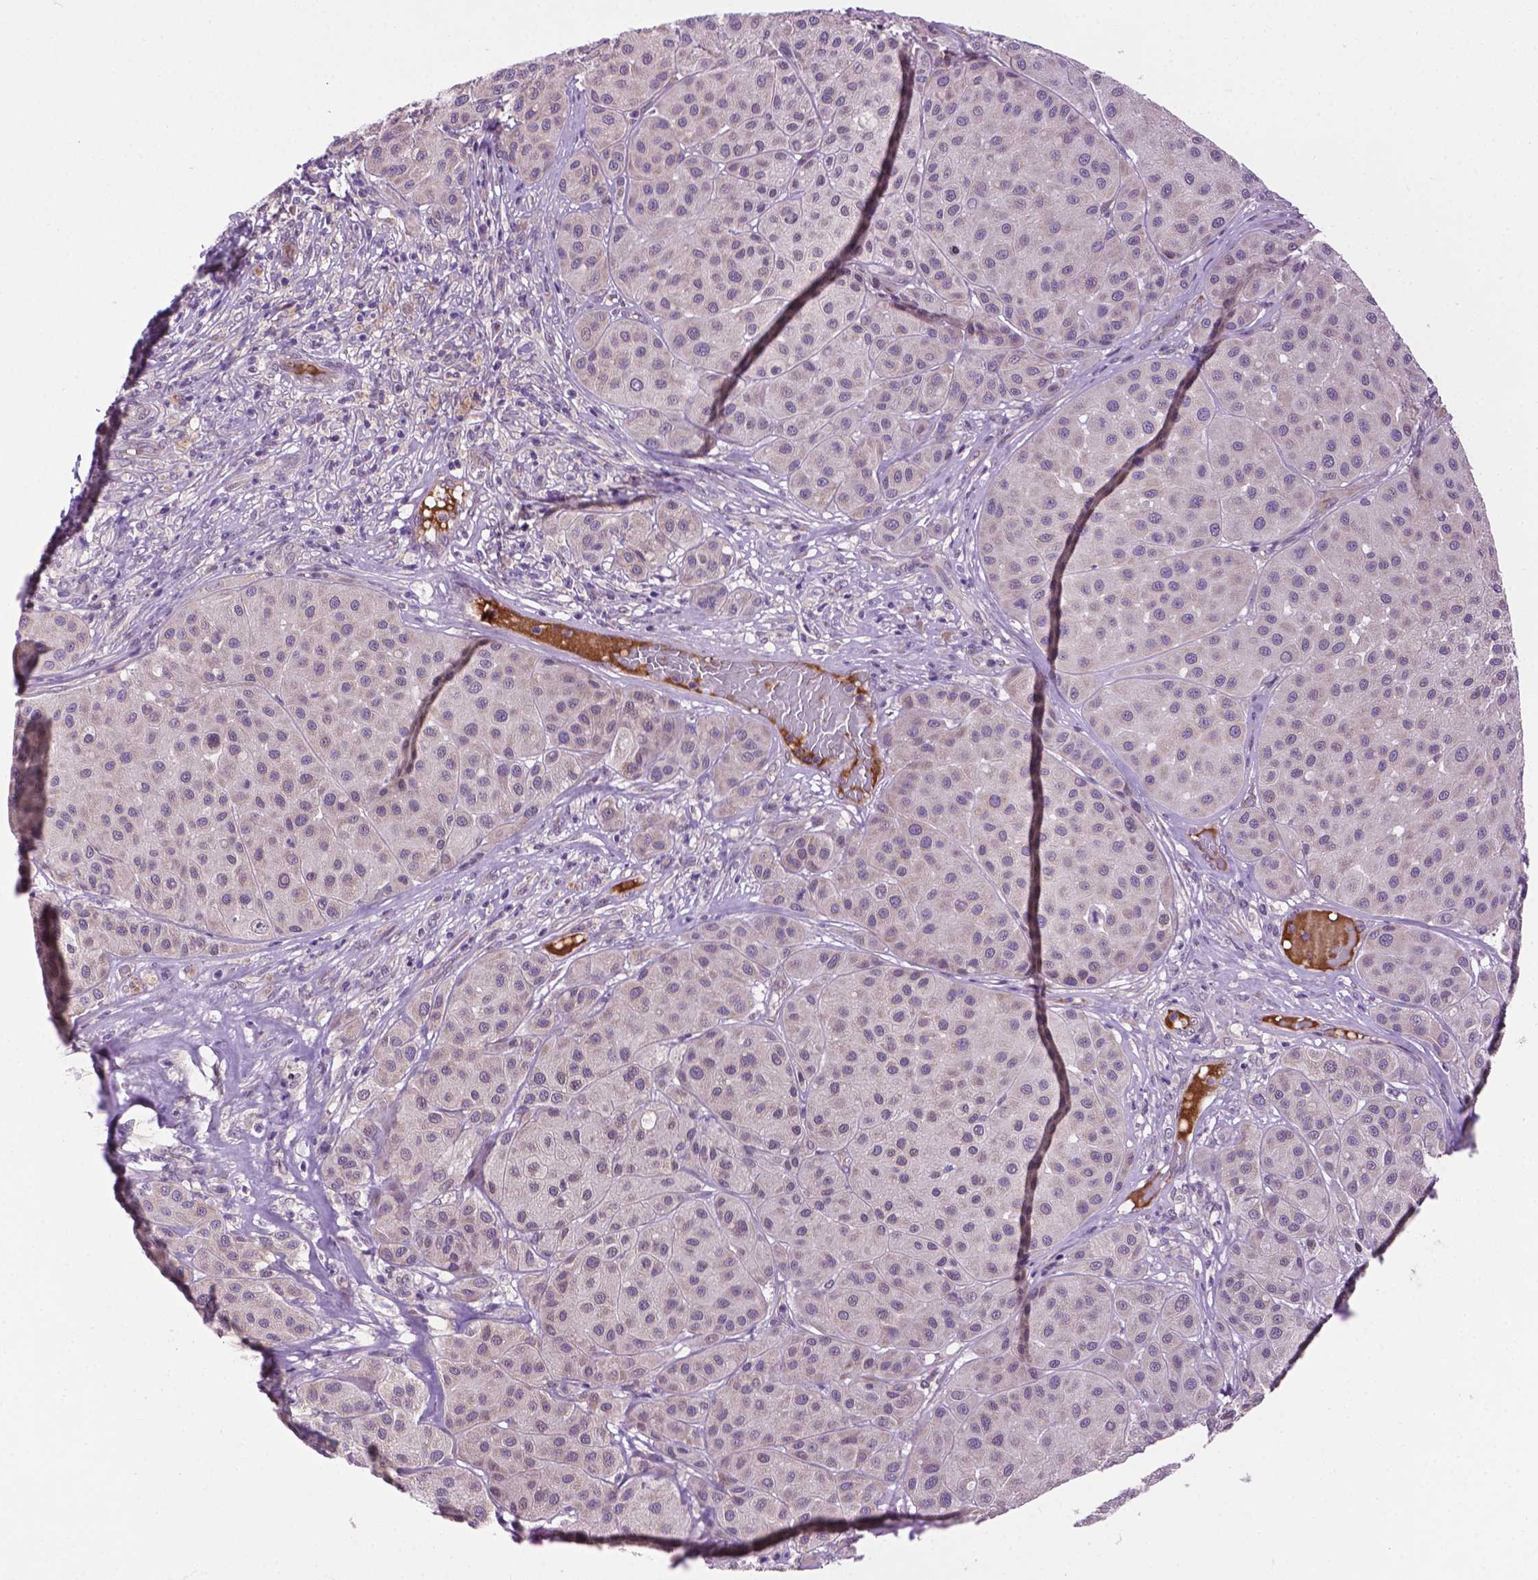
{"staining": {"intensity": "negative", "quantity": "none", "location": "none"}, "tissue": "melanoma", "cell_type": "Tumor cells", "image_type": "cancer", "snomed": [{"axis": "morphology", "description": "Malignant melanoma, Metastatic site"}, {"axis": "topography", "description": "Smooth muscle"}], "caption": "Tumor cells are negative for protein expression in human melanoma. (Brightfield microscopy of DAB (3,3'-diaminobenzidine) immunohistochemistry at high magnification).", "gene": "IRF6", "patient": {"sex": "male", "age": 41}}